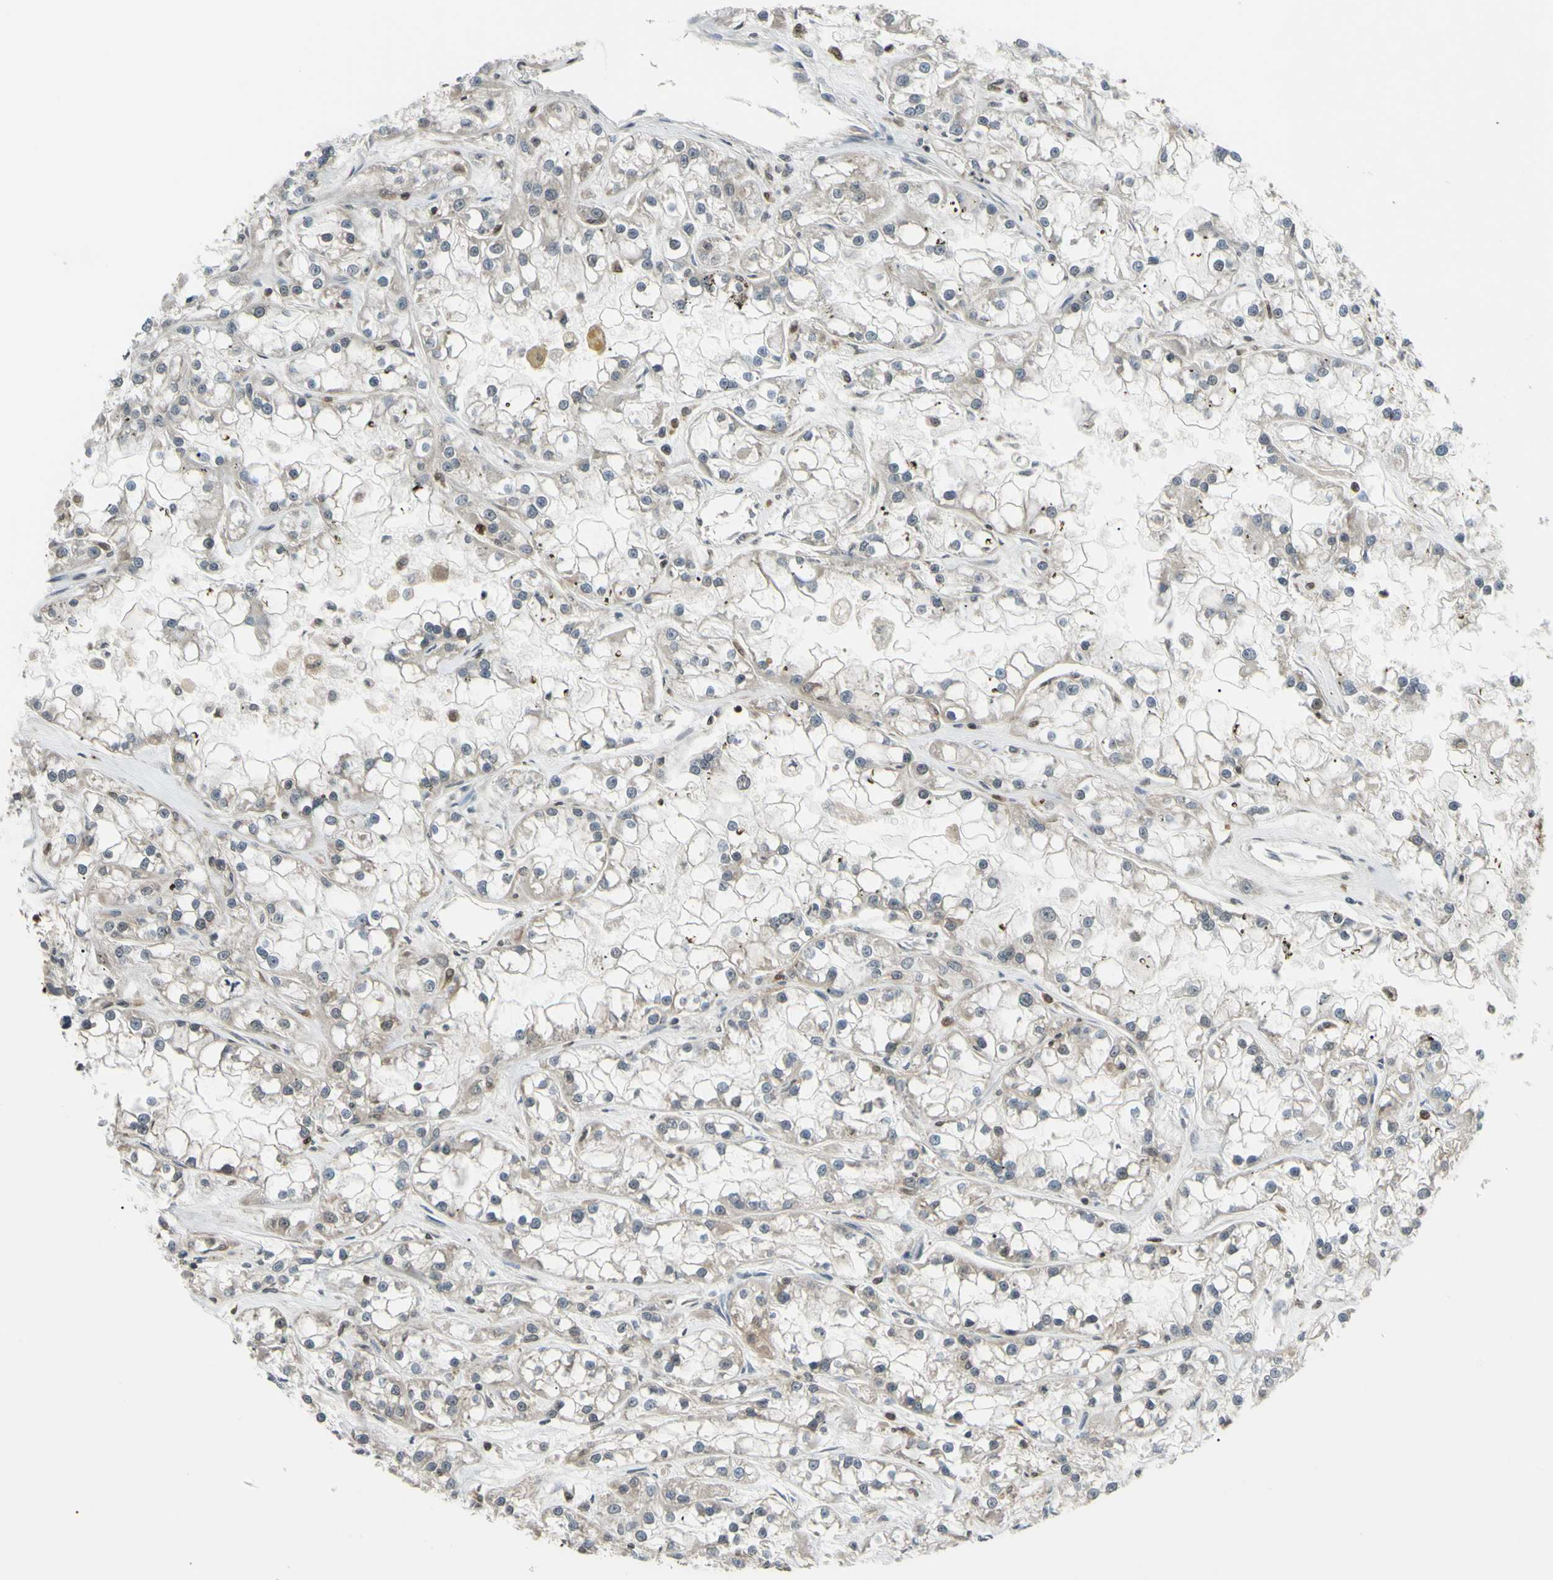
{"staining": {"intensity": "negative", "quantity": "none", "location": "none"}, "tissue": "renal cancer", "cell_type": "Tumor cells", "image_type": "cancer", "snomed": [{"axis": "morphology", "description": "Adenocarcinoma, NOS"}, {"axis": "topography", "description": "Kidney"}], "caption": "This is an immunohistochemistry image of adenocarcinoma (renal). There is no positivity in tumor cells.", "gene": "FKBP5", "patient": {"sex": "female", "age": 52}}